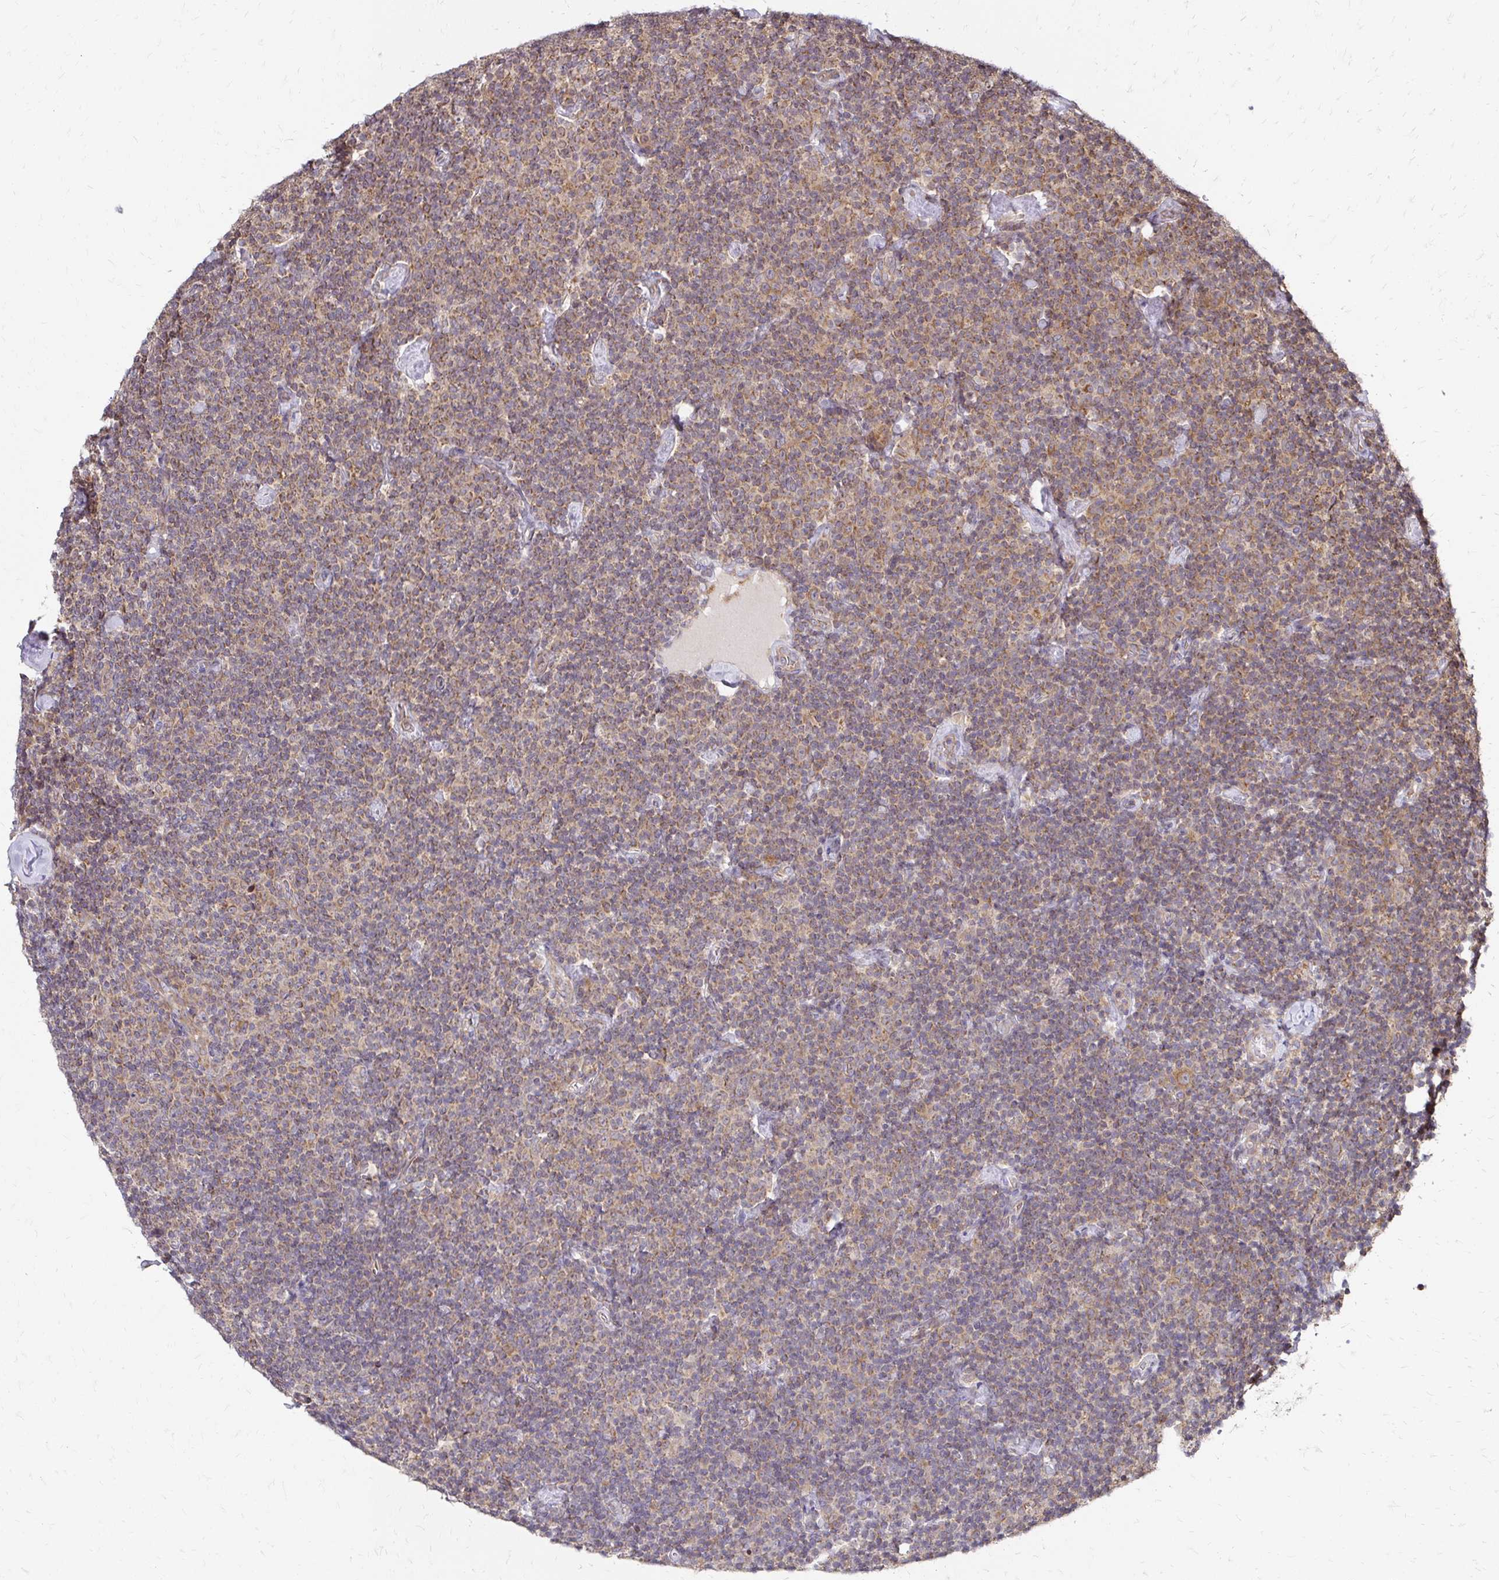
{"staining": {"intensity": "moderate", "quantity": ">75%", "location": "cytoplasmic/membranous"}, "tissue": "lymphoma", "cell_type": "Tumor cells", "image_type": "cancer", "snomed": [{"axis": "morphology", "description": "Malignant lymphoma, non-Hodgkin's type, Low grade"}, {"axis": "topography", "description": "Lymph node"}], "caption": "Immunohistochemistry (IHC) staining of malignant lymphoma, non-Hodgkin's type (low-grade), which reveals medium levels of moderate cytoplasmic/membranous positivity in approximately >75% of tumor cells indicating moderate cytoplasmic/membranous protein expression. The staining was performed using DAB (3,3'-diaminobenzidine) (brown) for protein detection and nuclei were counterstained in hematoxylin (blue).", "gene": "ZW10", "patient": {"sex": "male", "age": 81}}